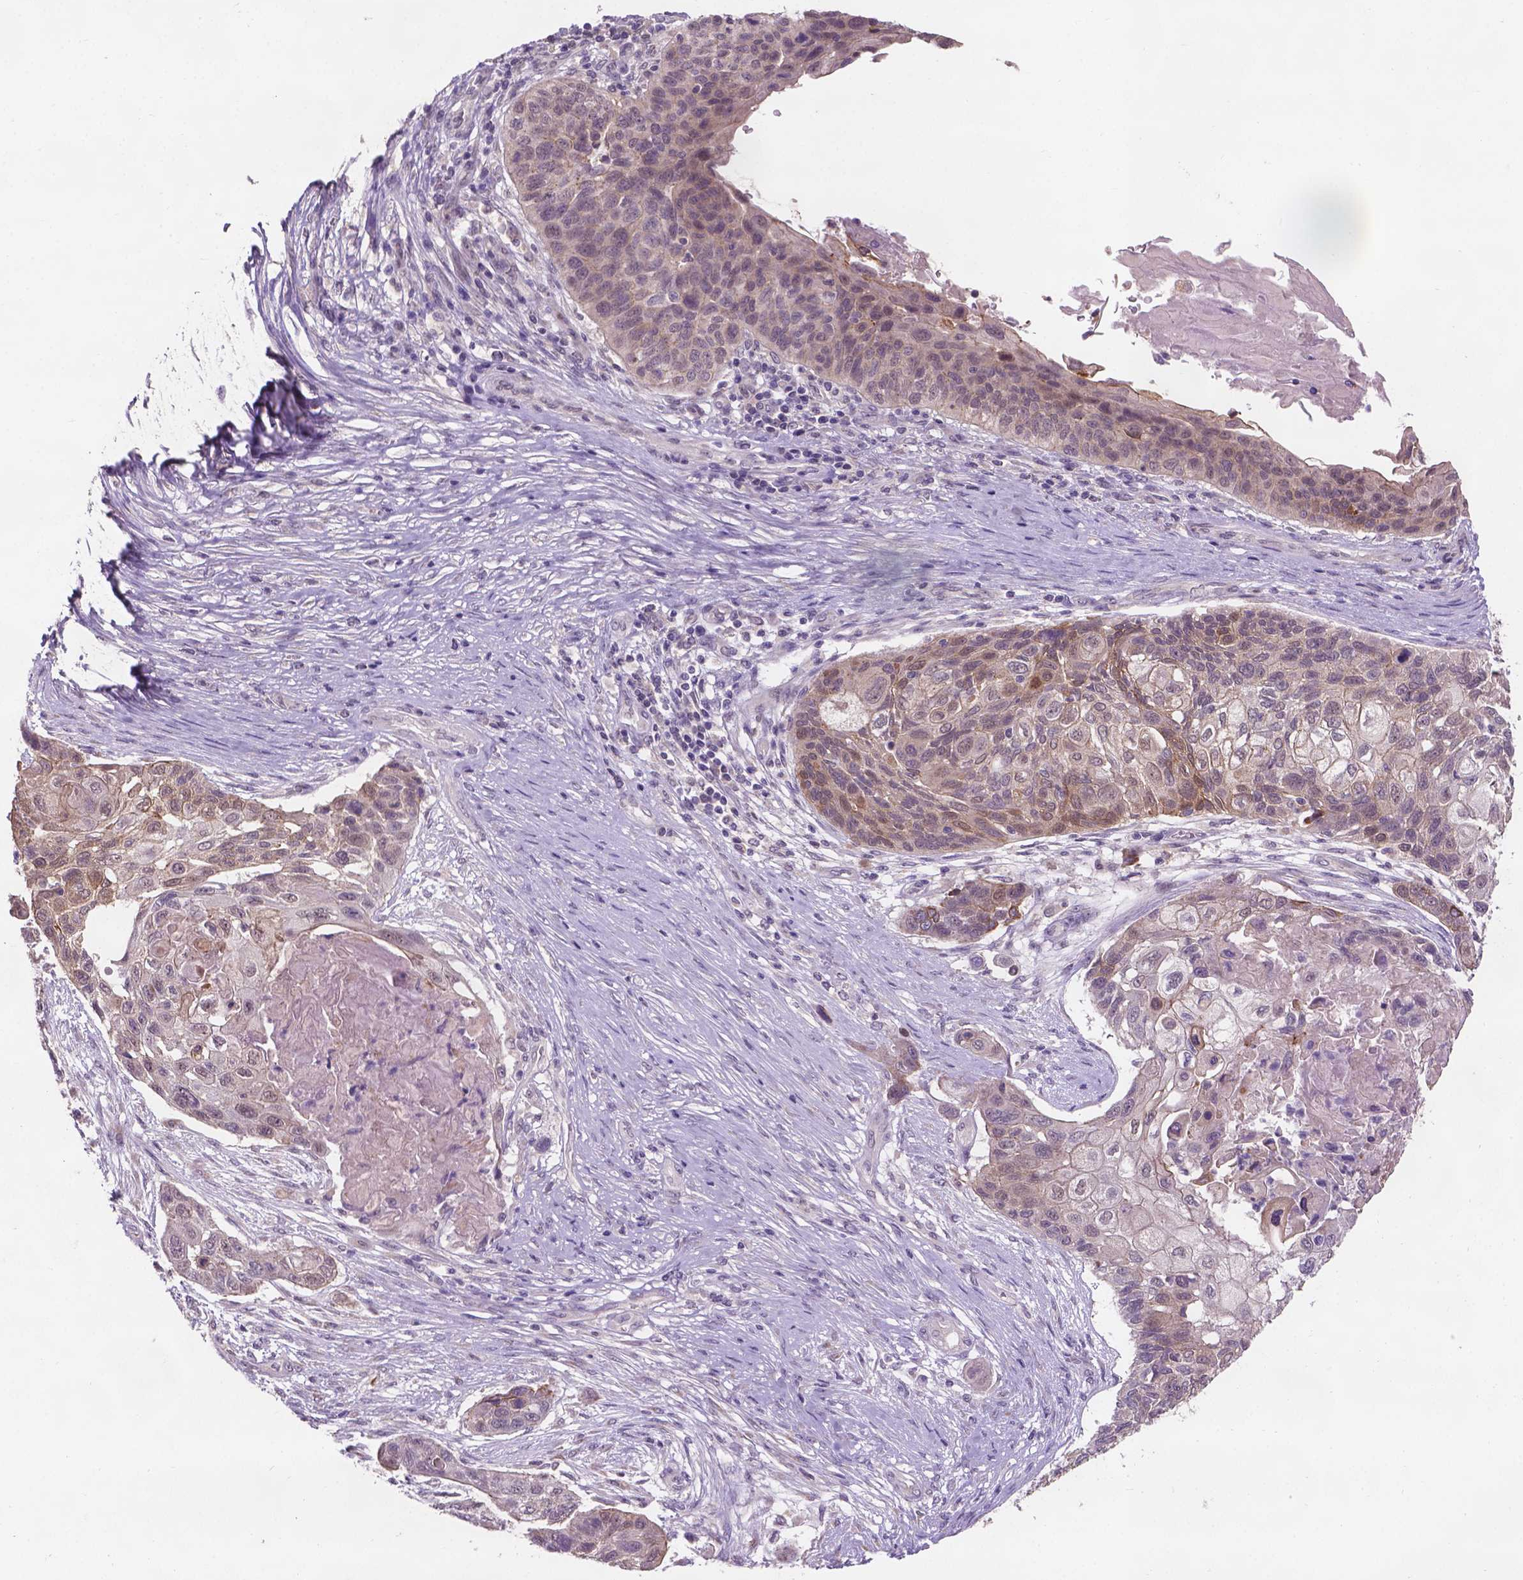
{"staining": {"intensity": "weak", "quantity": "<25%", "location": "nuclear"}, "tissue": "lung cancer", "cell_type": "Tumor cells", "image_type": "cancer", "snomed": [{"axis": "morphology", "description": "Squamous cell carcinoma, NOS"}, {"axis": "topography", "description": "Lung"}], "caption": "This is an IHC micrograph of human lung squamous cell carcinoma. There is no expression in tumor cells.", "gene": "GXYLT2", "patient": {"sex": "male", "age": 69}}